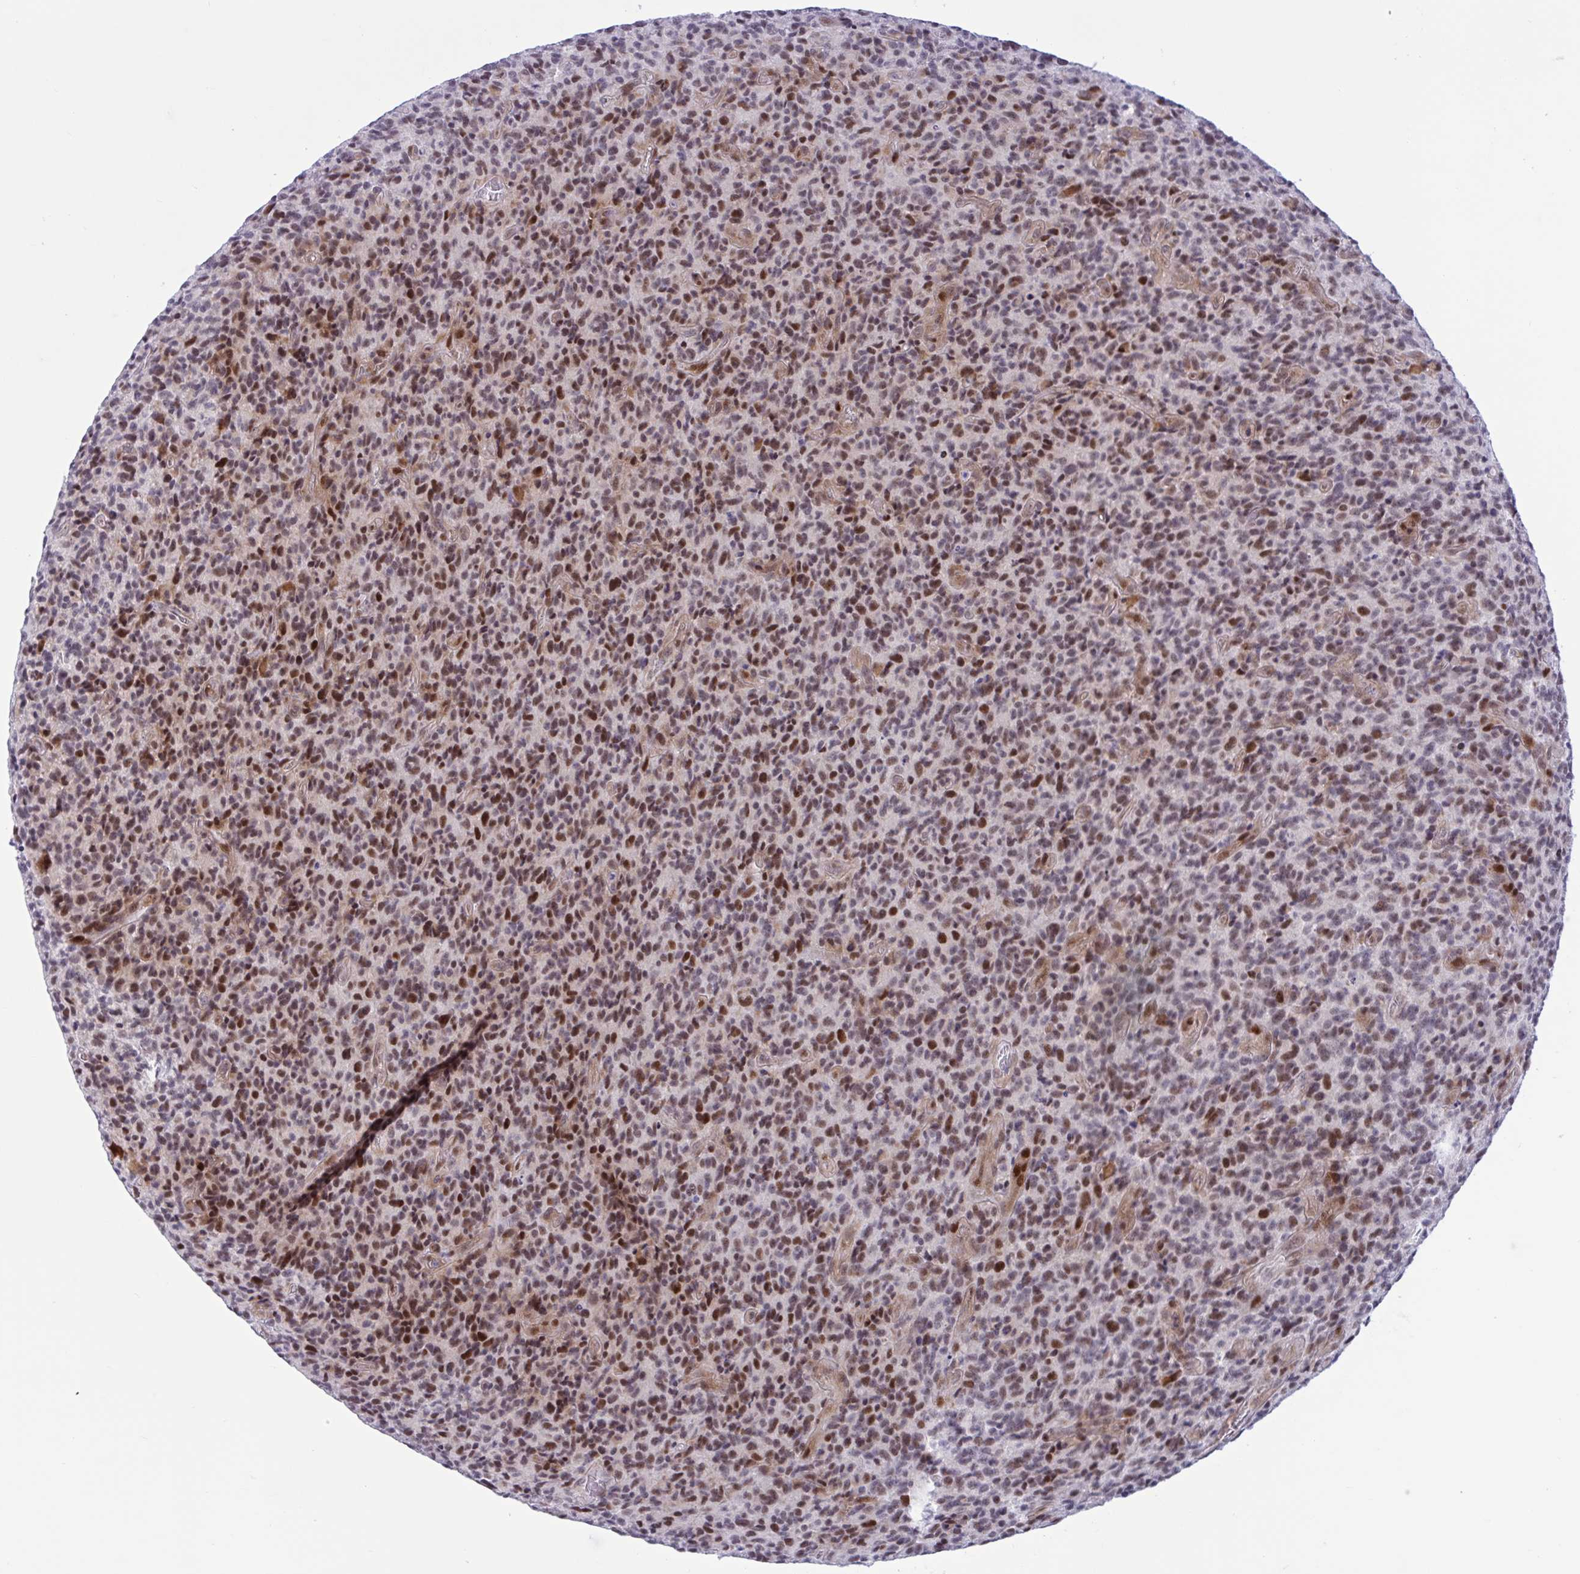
{"staining": {"intensity": "moderate", "quantity": "25%-75%", "location": "nuclear"}, "tissue": "glioma", "cell_type": "Tumor cells", "image_type": "cancer", "snomed": [{"axis": "morphology", "description": "Glioma, malignant, High grade"}, {"axis": "topography", "description": "Brain"}], "caption": "Protein expression analysis of human malignant glioma (high-grade) reveals moderate nuclear expression in about 25%-75% of tumor cells.", "gene": "RBL1", "patient": {"sex": "male", "age": 76}}